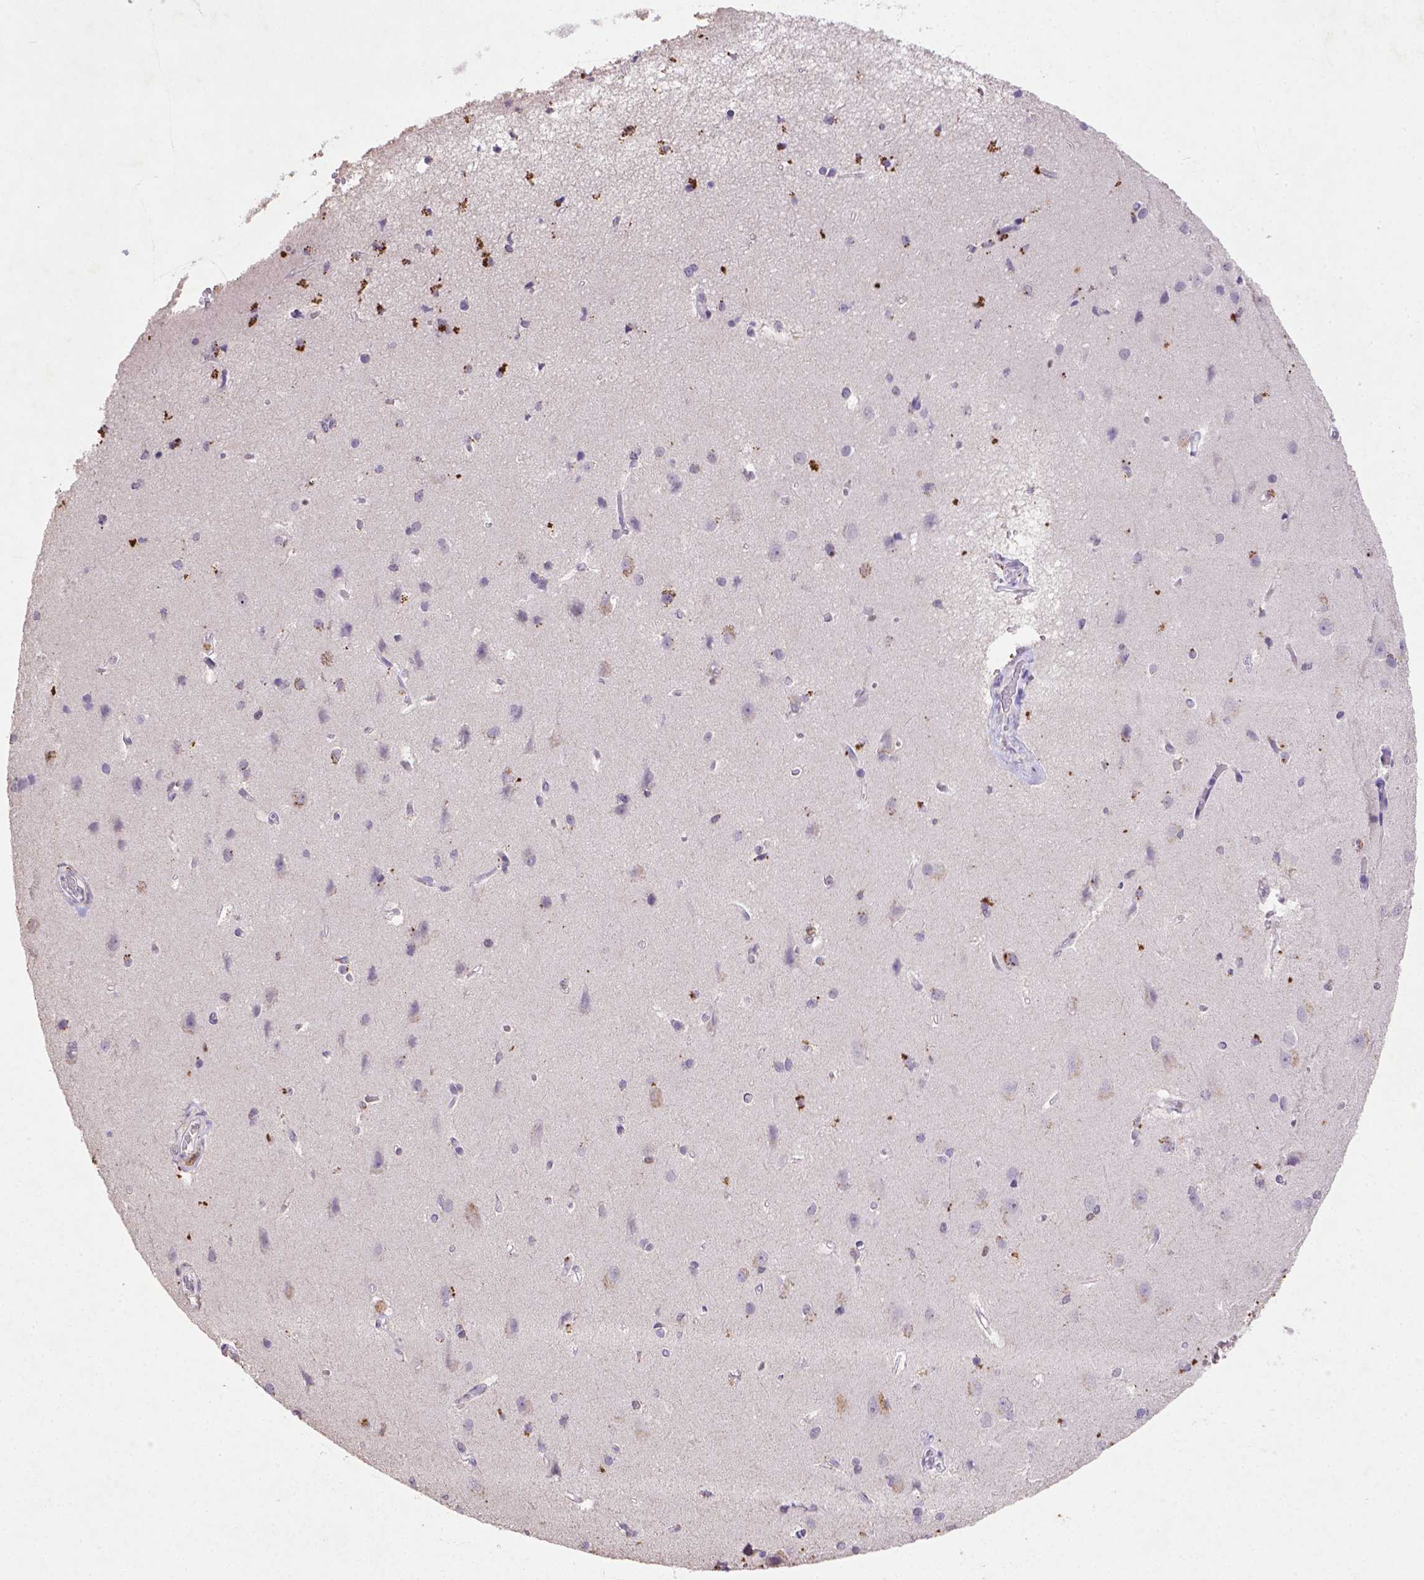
{"staining": {"intensity": "negative", "quantity": "none", "location": "none"}, "tissue": "cerebral cortex", "cell_type": "Endothelial cells", "image_type": "normal", "snomed": [{"axis": "morphology", "description": "Normal tissue, NOS"}, {"axis": "topography", "description": "Cerebral cortex"}], "caption": "Immunohistochemistry (IHC) histopathology image of normal cerebral cortex: human cerebral cortex stained with DAB (3,3'-diaminobenzidine) demonstrates no significant protein expression in endothelial cells.", "gene": "CDKN1A", "patient": {"sex": "male", "age": 37}}